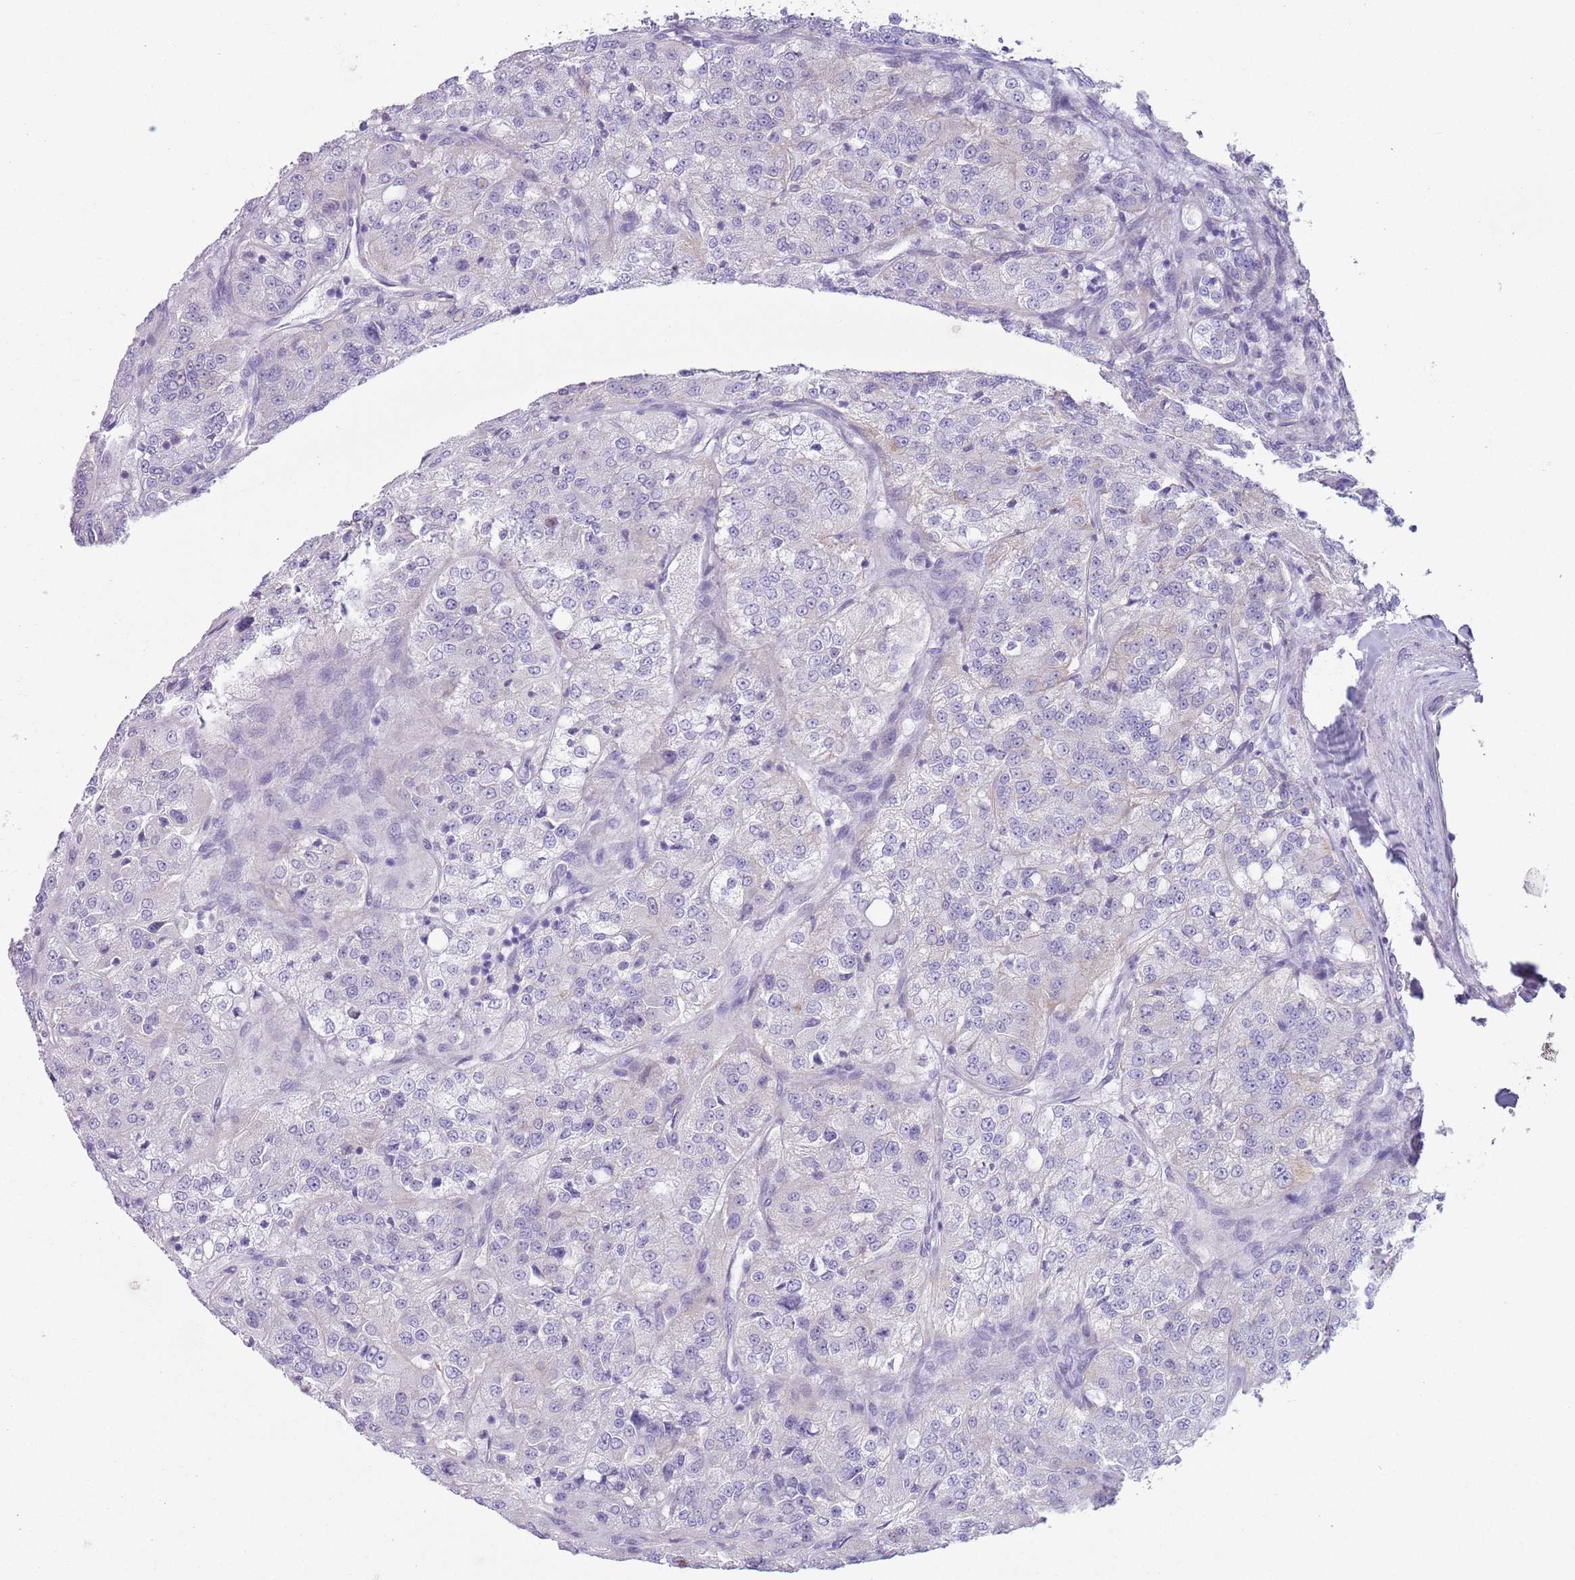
{"staining": {"intensity": "negative", "quantity": "none", "location": "none"}, "tissue": "renal cancer", "cell_type": "Tumor cells", "image_type": "cancer", "snomed": [{"axis": "morphology", "description": "Adenocarcinoma, NOS"}, {"axis": "topography", "description": "Kidney"}], "caption": "Tumor cells are negative for brown protein staining in adenocarcinoma (renal).", "gene": "RBP3", "patient": {"sex": "female", "age": 63}}